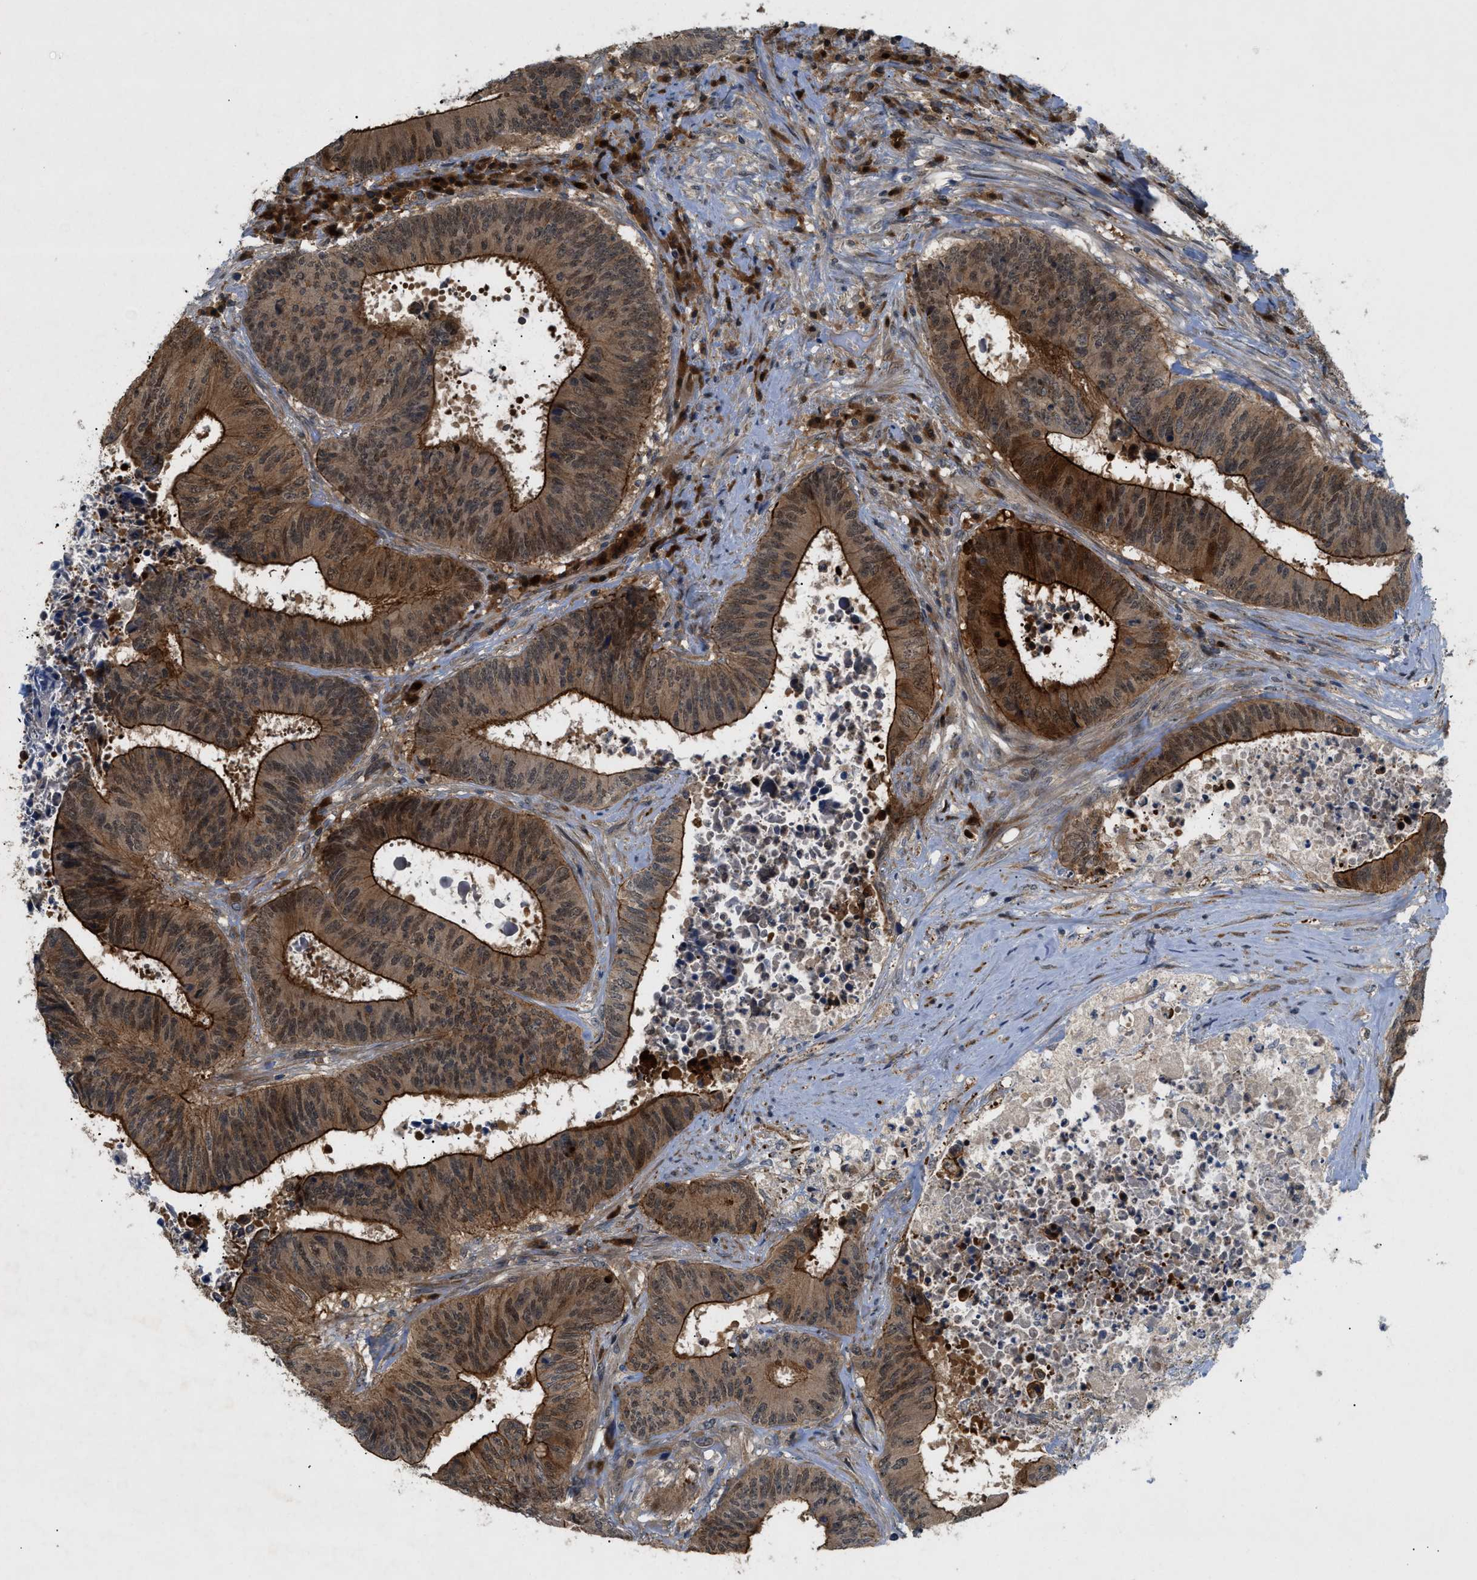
{"staining": {"intensity": "strong", "quantity": ">75%", "location": "cytoplasmic/membranous,nuclear"}, "tissue": "colorectal cancer", "cell_type": "Tumor cells", "image_type": "cancer", "snomed": [{"axis": "morphology", "description": "Adenocarcinoma, NOS"}, {"axis": "topography", "description": "Rectum"}], "caption": "Approximately >75% of tumor cells in colorectal cancer demonstrate strong cytoplasmic/membranous and nuclear protein expression as visualized by brown immunohistochemical staining.", "gene": "TRAK2", "patient": {"sex": "male", "age": 72}}